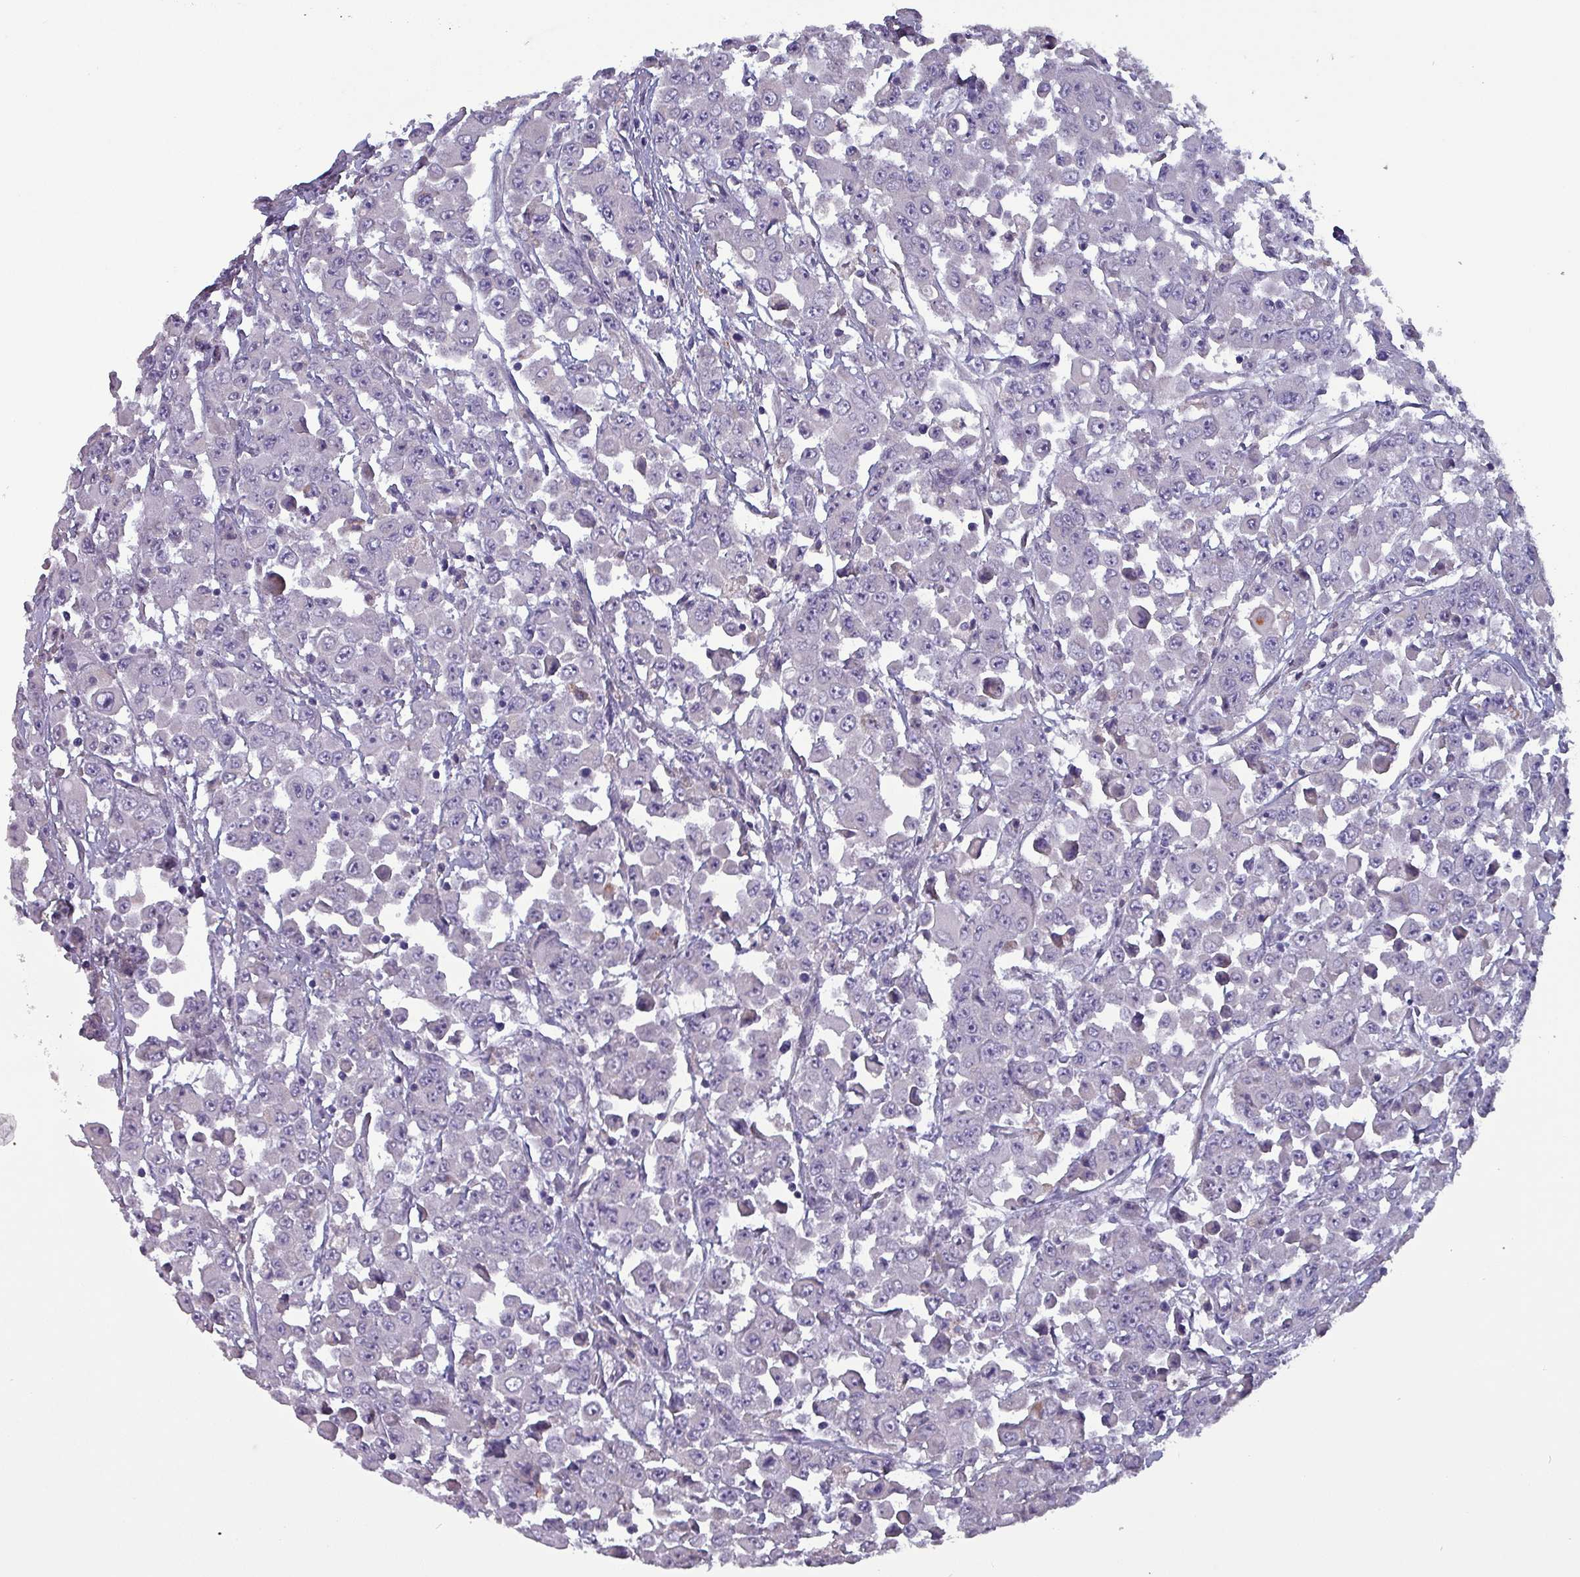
{"staining": {"intensity": "negative", "quantity": "none", "location": "none"}, "tissue": "colorectal cancer", "cell_type": "Tumor cells", "image_type": "cancer", "snomed": [{"axis": "morphology", "description": "Adenocarcinoma, NOS"}, {"axis": "topography", "description": "Colon"}], "caption": "Immunohistochemical staining of human adenocarcinoma (colorectal) exhibits no significant positivity in tumor cells.", "gene": "HSD3B7", "patient": {"sex": "male", "age": 51}}